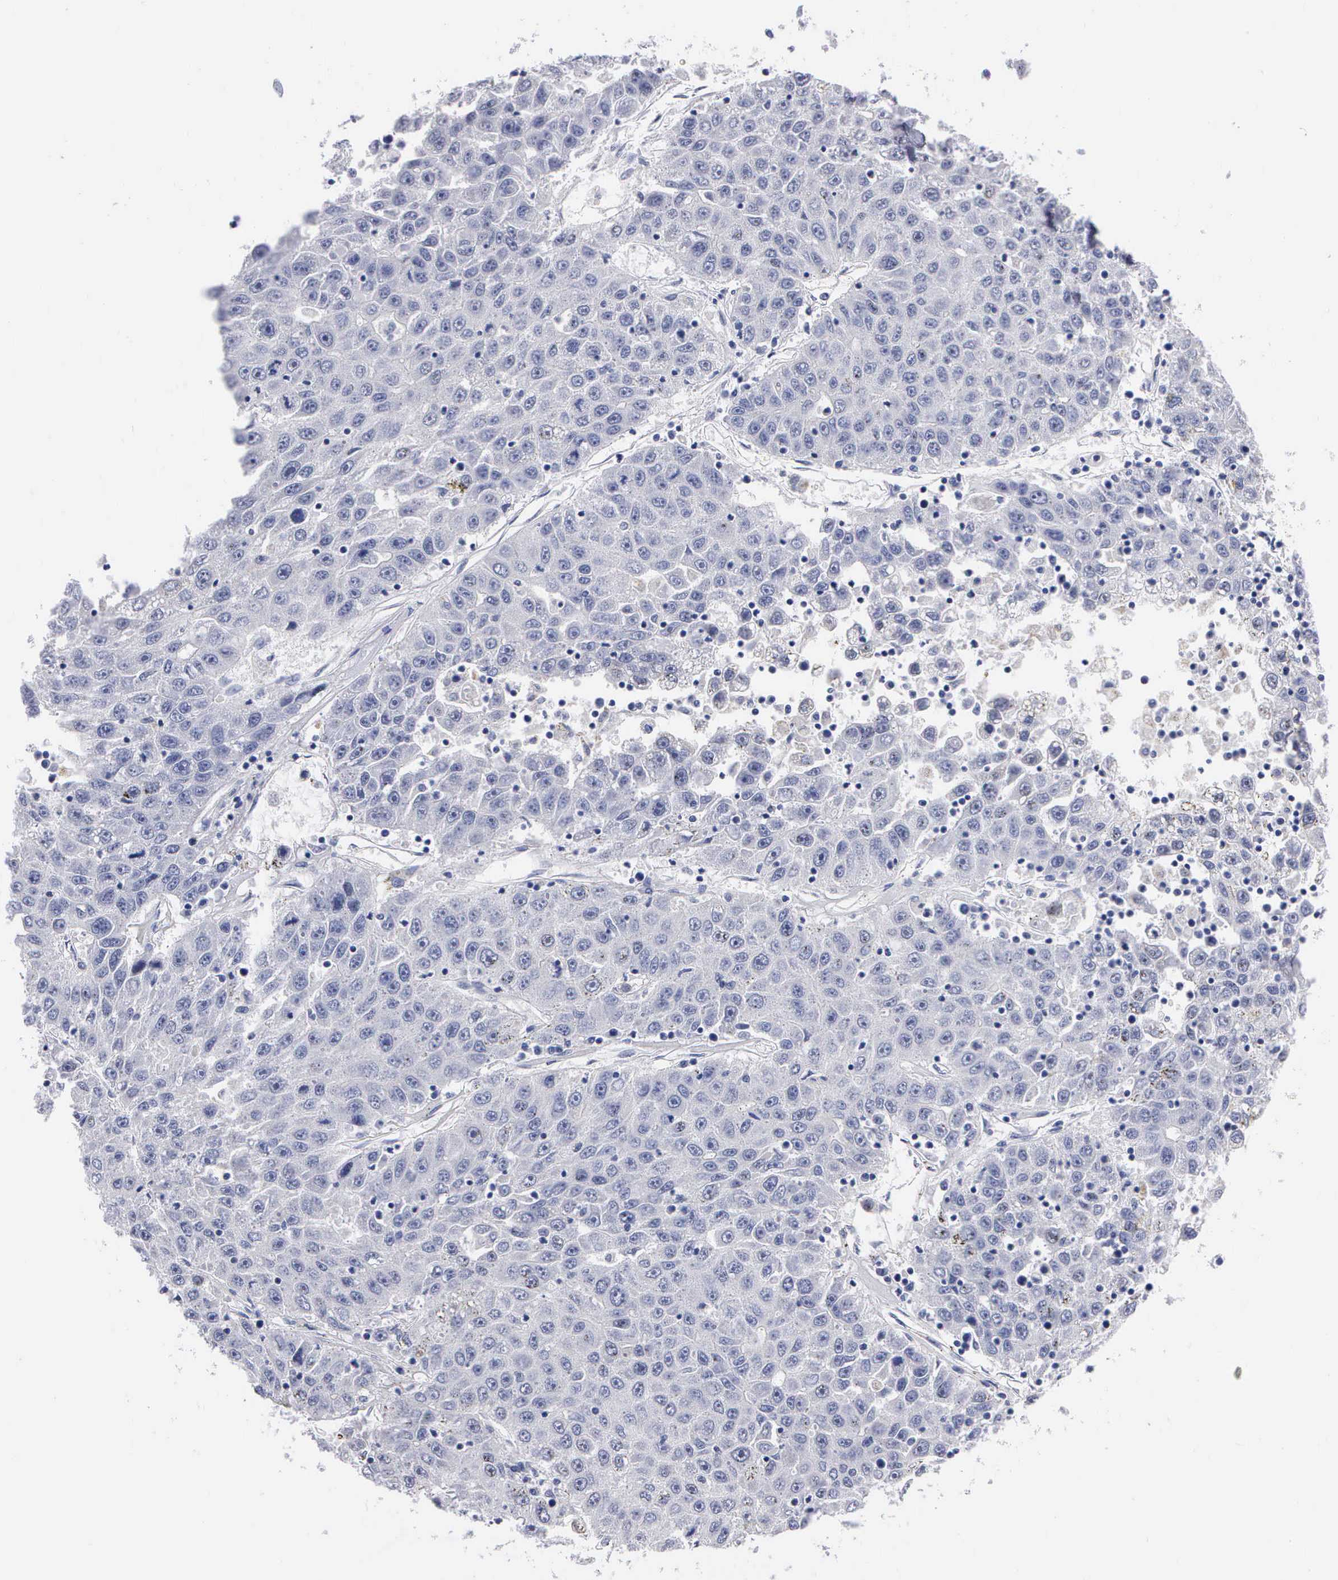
{"staining": {"intensity": "negative", "quantity": "none", "location": "none"}, "tissue": "liver cancer", "cell_type": "Tumor cells", "image_type": "cancer", "snomed": [{"axis": "morphology", "description": "Carcinoma, Hepatocellular, NOS"}, {"axis": "topography", "description": "Liver"}], "caption": "Immunohistochemistry of liver cancer exhibits no staining in tumor cells. (IHC, brightfield microscopy, high magnification).", "gene": "CTSL", "patient": {"sex": "male", "age": 49}}